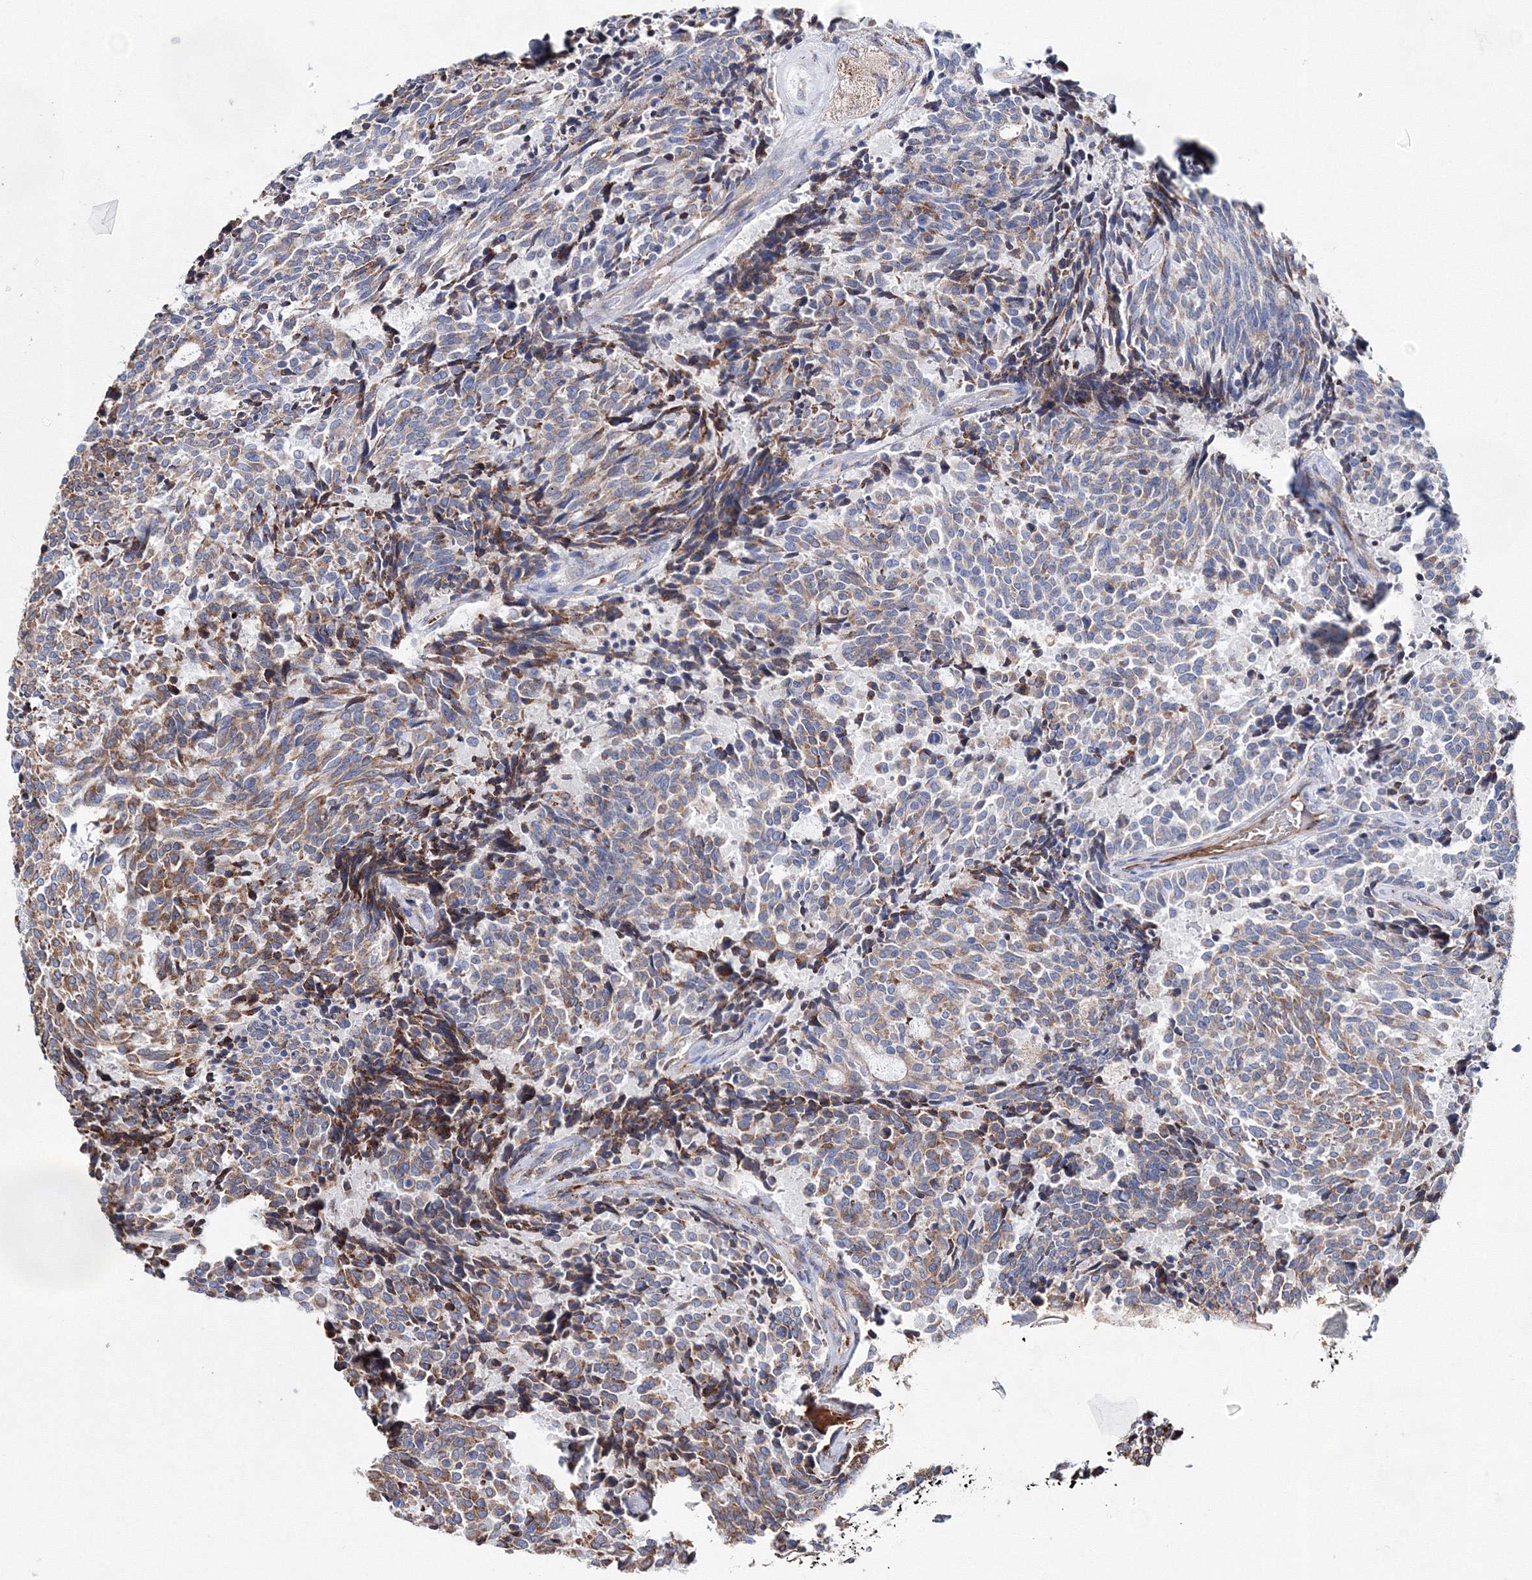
{"staining": {"intensity": "moderate", "quantity": "<25%", "location": "cytoplasmic/membranous"}, "tissue": "carcinoid", "cell_type": "Tumor cells", "image_type": "cancer", "snomed": [{"axis": "morphology", "description": "Carcinoid, malignant, NOS"}, {"axis": "topography", "description": "Pancreas"}], "caption": "Malignant carcinoid was stained to show a protein in brown. There is low levels of moderate cytoplasmic/membranous positivity in about <25% of tumor cells.", "gene": "VPS8", "patient": {"sex": "female", "age": 54}}